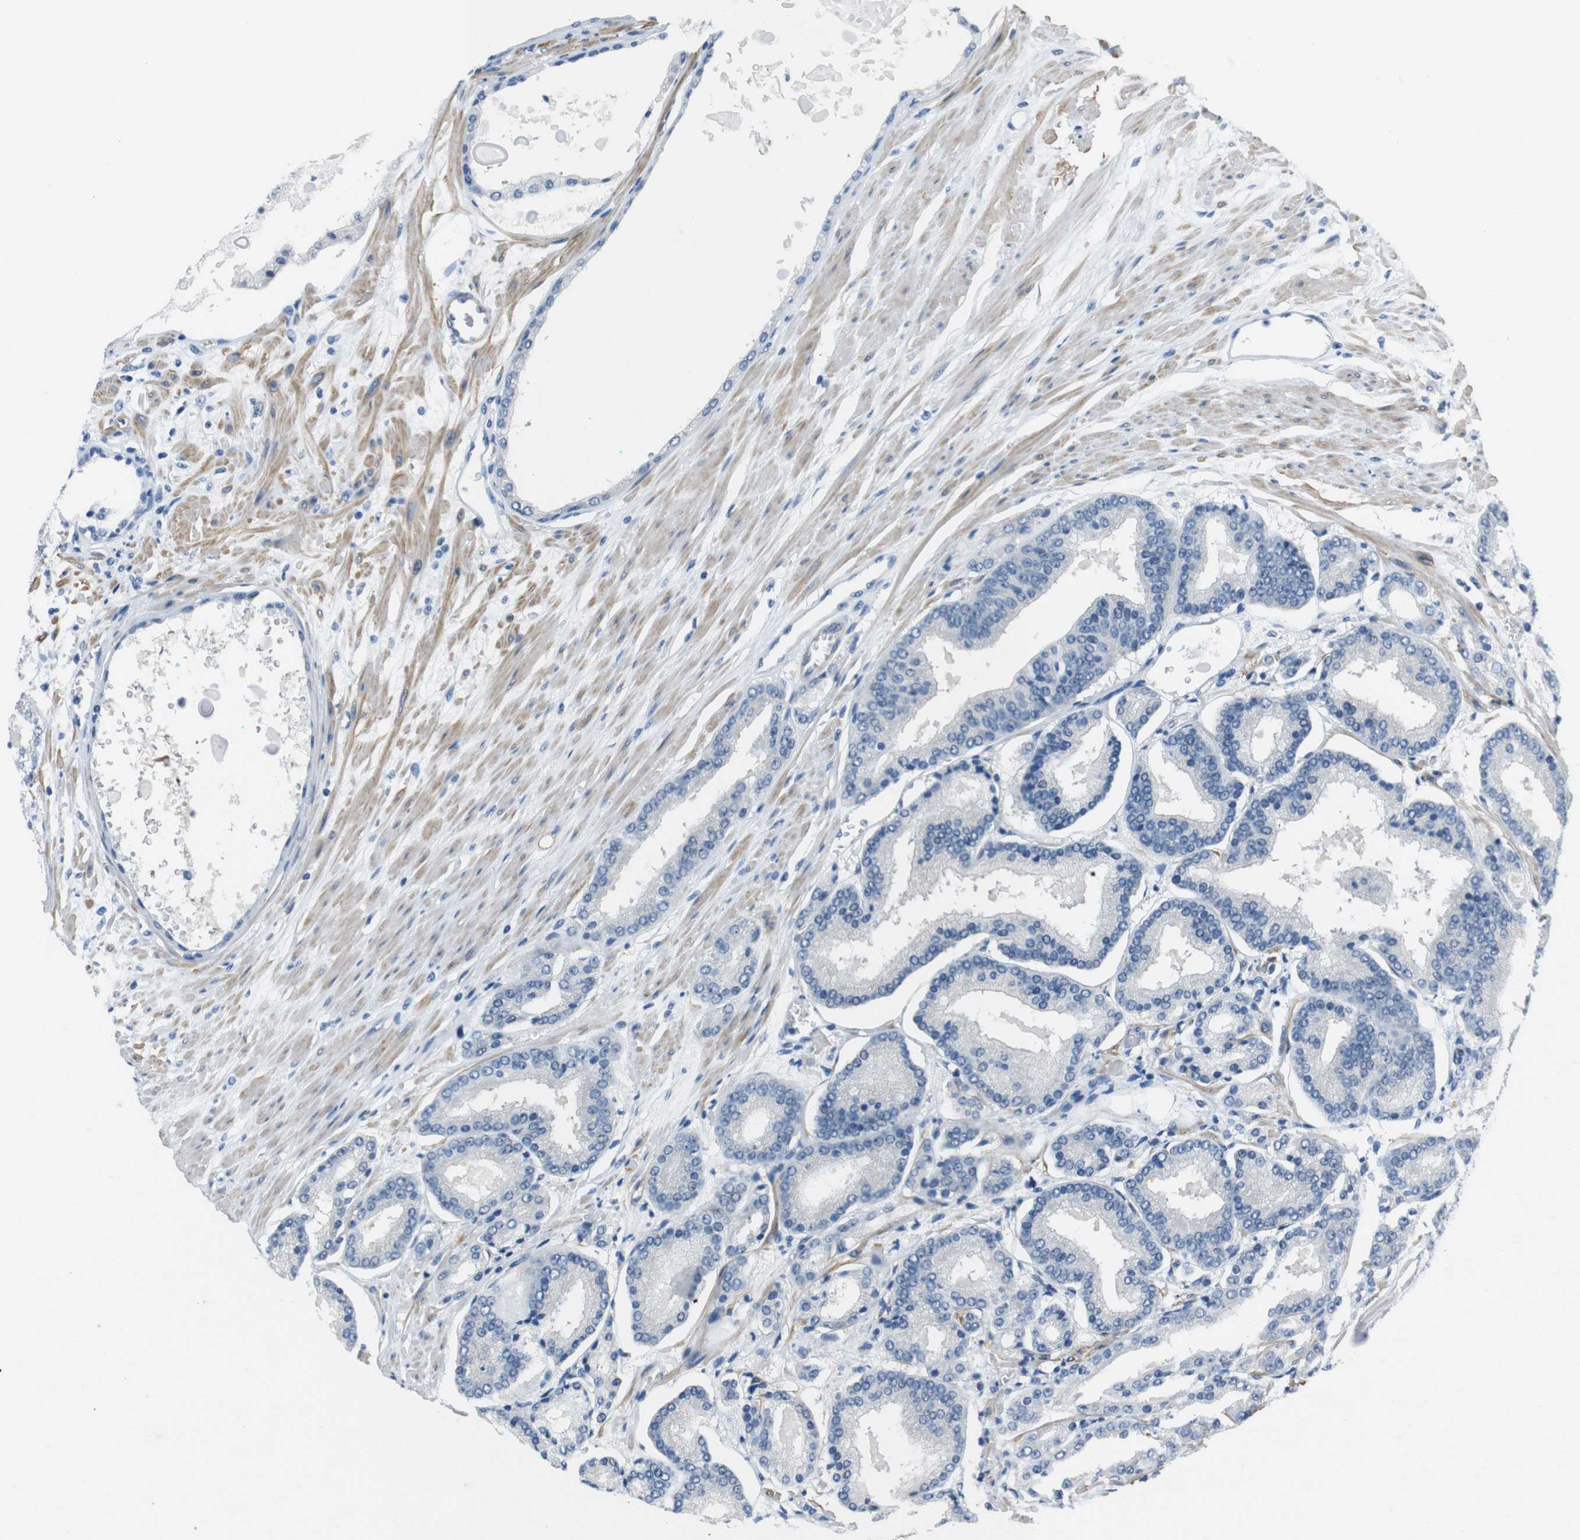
{"staining": {"intensity": "negative", "quantity": "none", "location": "none"}, "tissue": "prostate cancer", "cell_type": "Tumor cells", "image_type": "cancer", "snomed": [{"axis": "morphology", "description": "Adenocarcinoma, Low grade"}, {"axis": "topography", "description": "Prostate"}], "caption": "An immunohistochemistry (IHC) photomicrograph of prostate cancer is shown. There is no staining in tumor cells of prostate cancer. (Stains: DAB (3,3'-diaminobenzidine) IHC with hematoxylin counter stain, Microscopy: brightfield microscopy at high magnification).", "gene": "HRH2", "patient": {"sex": "male", "age": 59}}